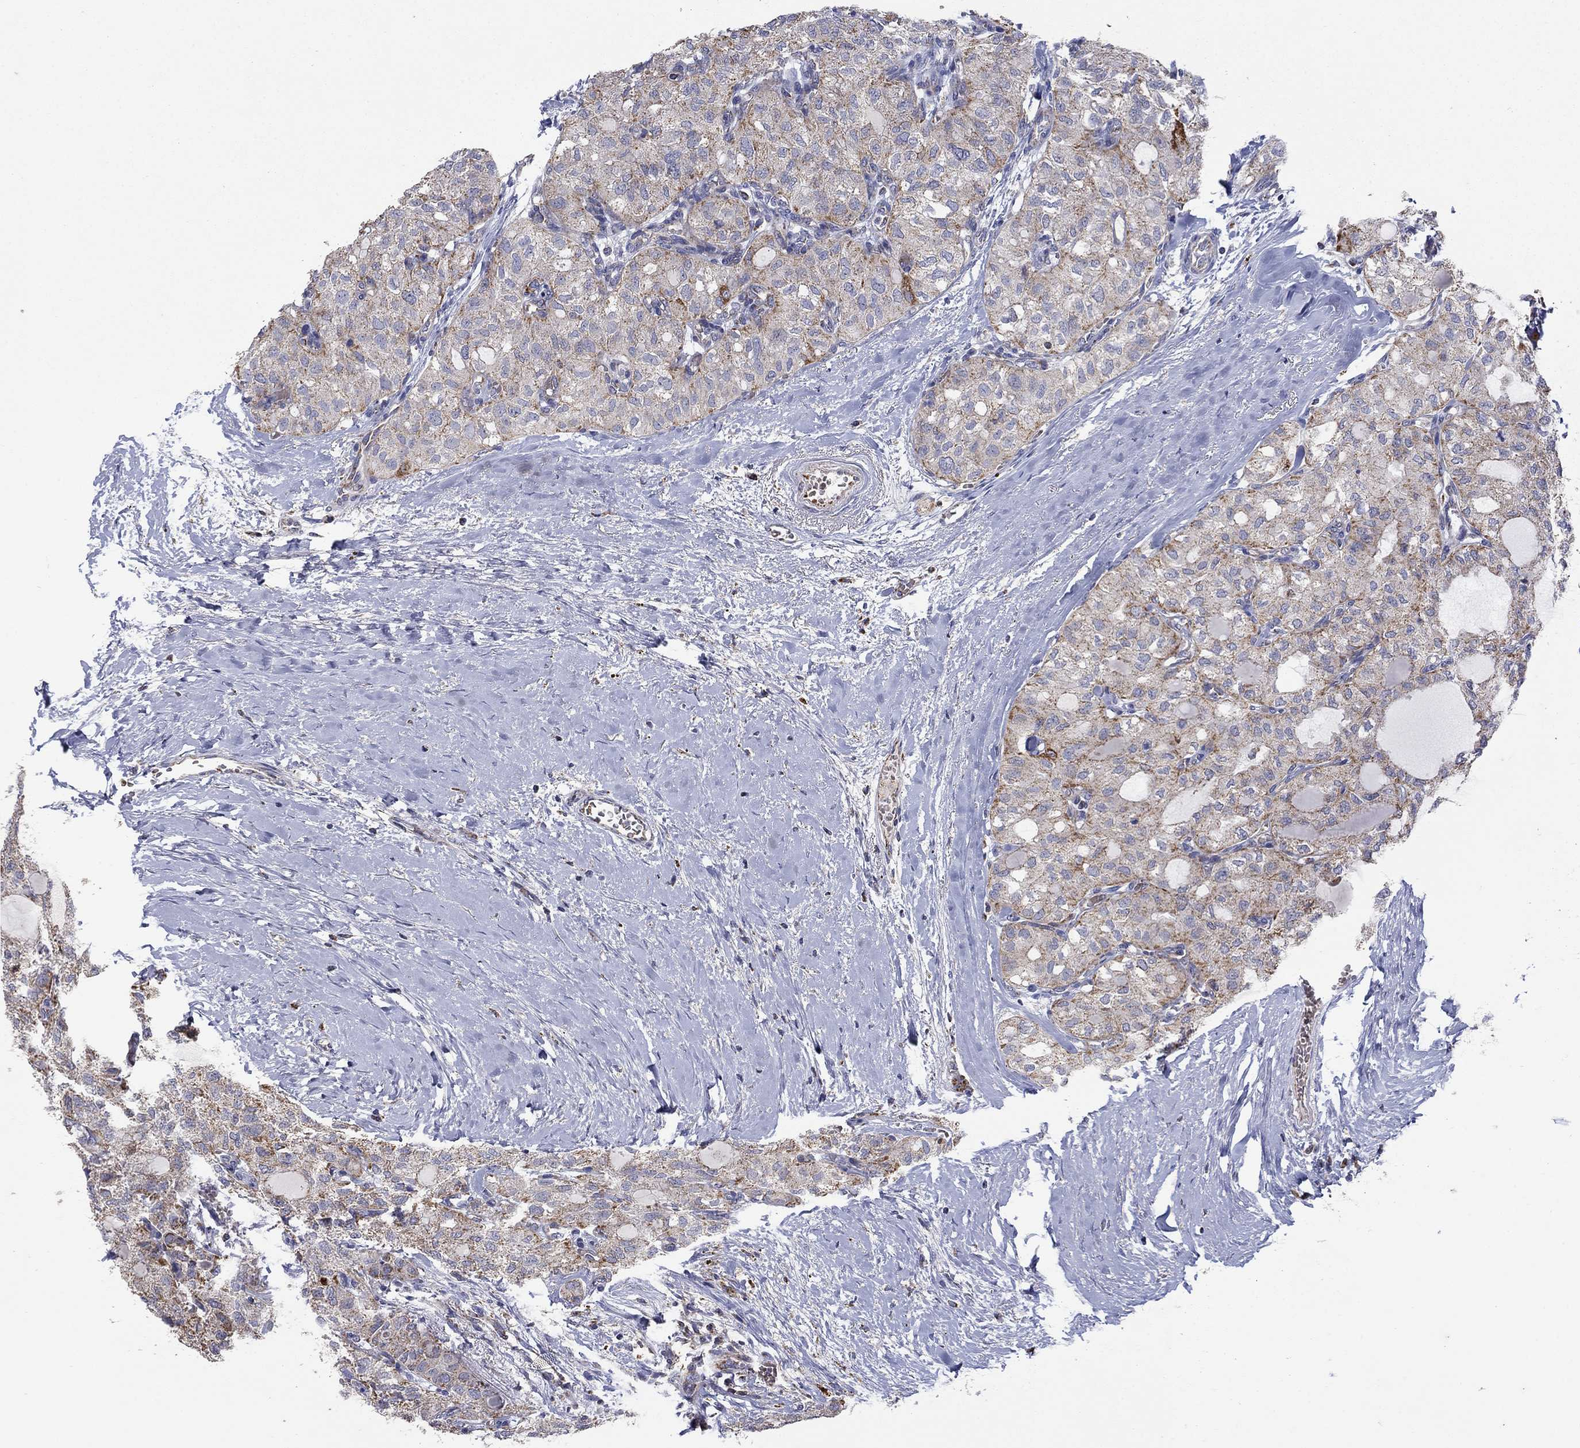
{"staining": {"intensity": "moderate", "quantity": "<25%", "location": "cytoplasmic/membranous"}, "tissue": "thyroid cancer", "cell_type": "Tumor cells", "image_type": "cancer", "snomed": [{"axis": "morphology", "description": "Follicular adenoma carcinoma, NOS"}, {"axis": "topography", "description": "Thyroid gland"}], "caption": "Protein analysis of thyroid follicular adenoma carcinoma tissue reveals moderate cytoplasmic/membranous expression in about <25% of tumor cells. The staining is performed using DAB brown chromogen to label protein expression. The nuclei are counter-stained blue using hematoxylin.", "gene": "HPS5", "patient": {"sex": "male", "age": 75}}